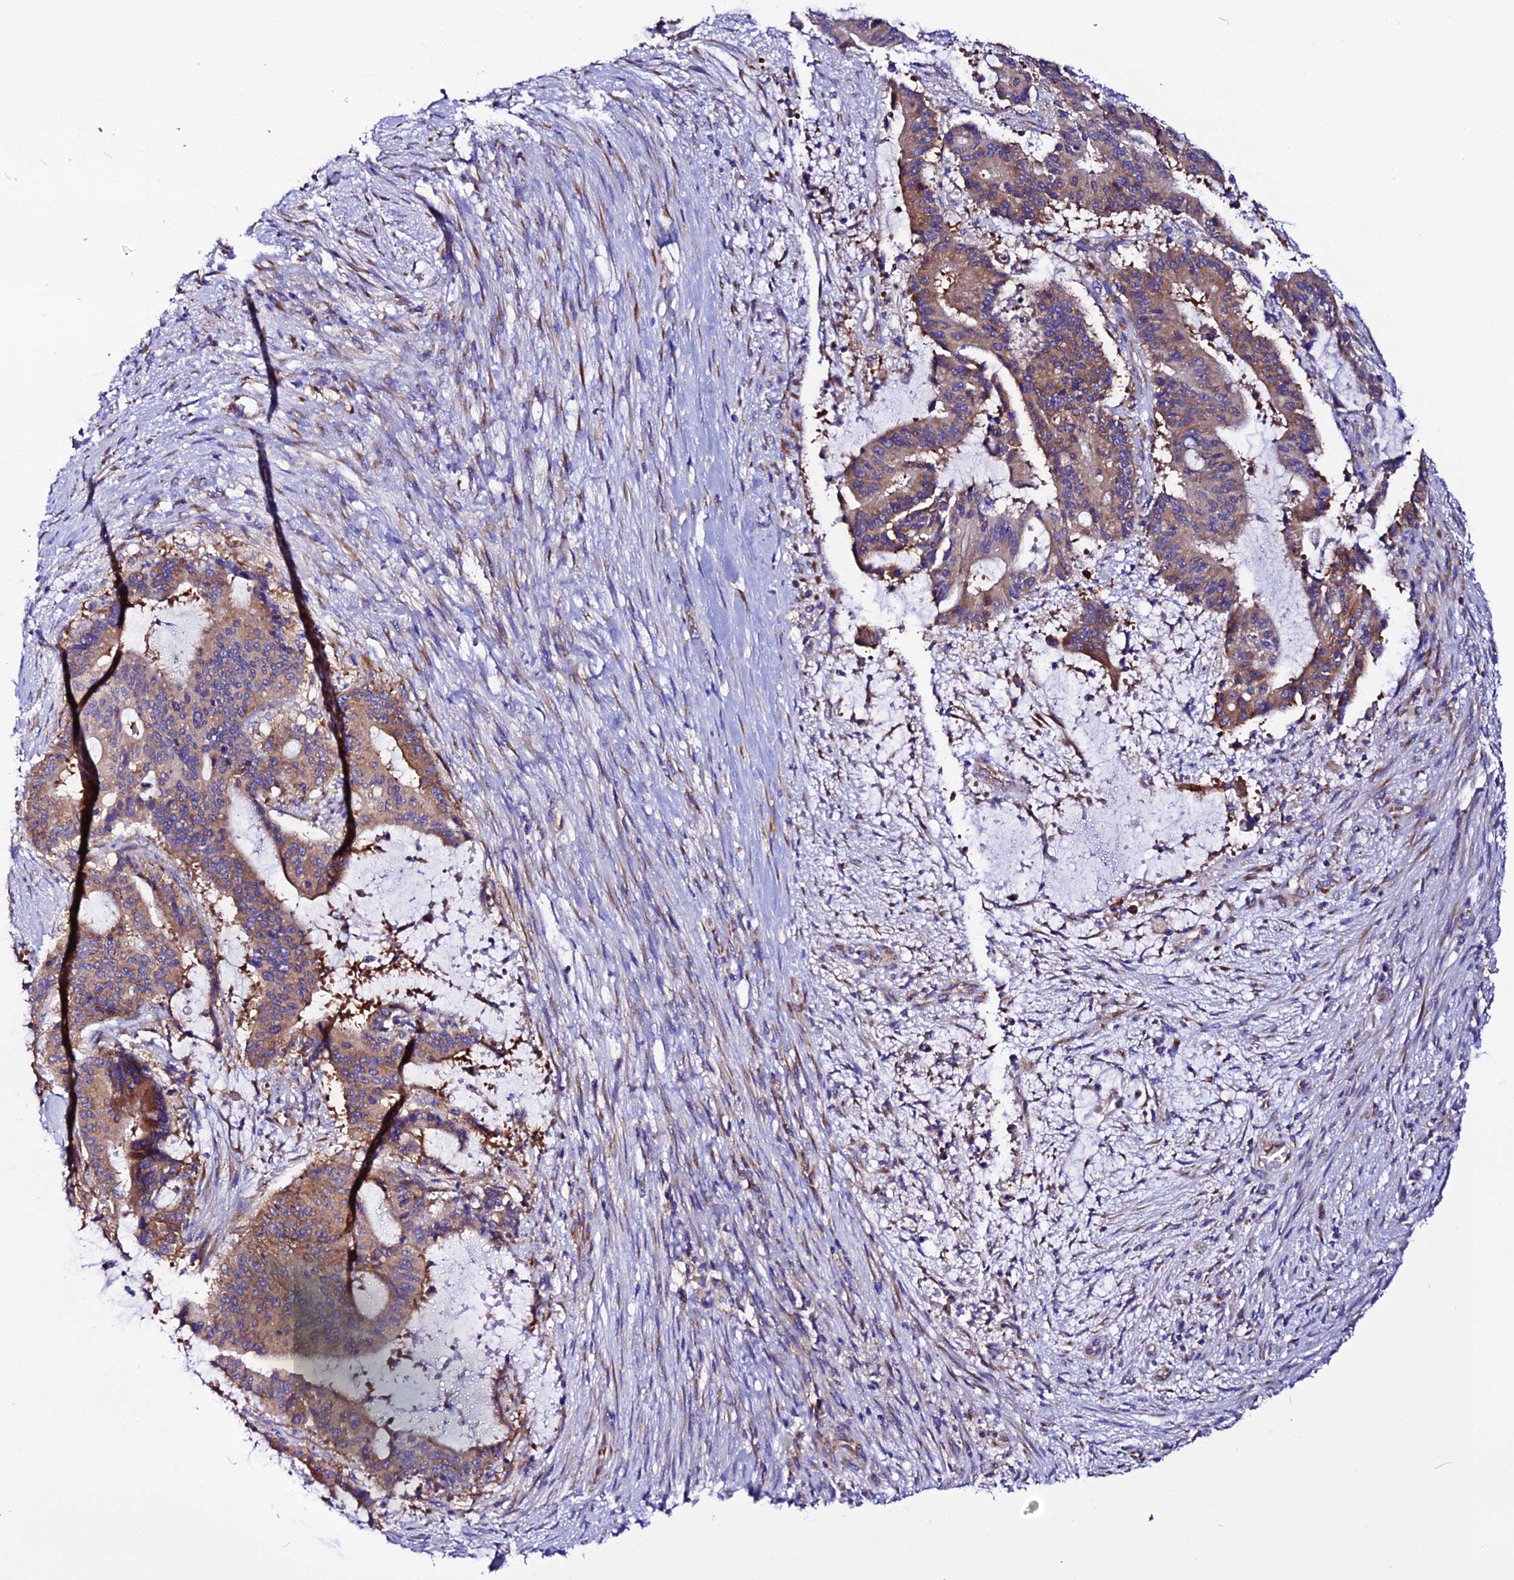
{"staining": {"intensity": "moderate", "quantity": ">75%", "location": "cytoplasmic/membranous"}, "tissue": "liver cancer", "cell_type": "Tumor cells", "image_type": "cancer", "snomed": [{"axis": "morphology", "description": "Normal tissue, NOS"}, {"axis": "morphology", "description": "Cholangiocarcinoma"}, {"axis": "topography", "description": "Liver"}, {"axis": "topography", "description": "Peripheral nerve tissue"}], "caption": "The micrograph displays staining of liver cancer, revealing moderate cytoplasmic/membranous protein staining (brown color) within tumor cells.", "gene": "EEF1G", "patient": {"sex": "female", "age": 73}}